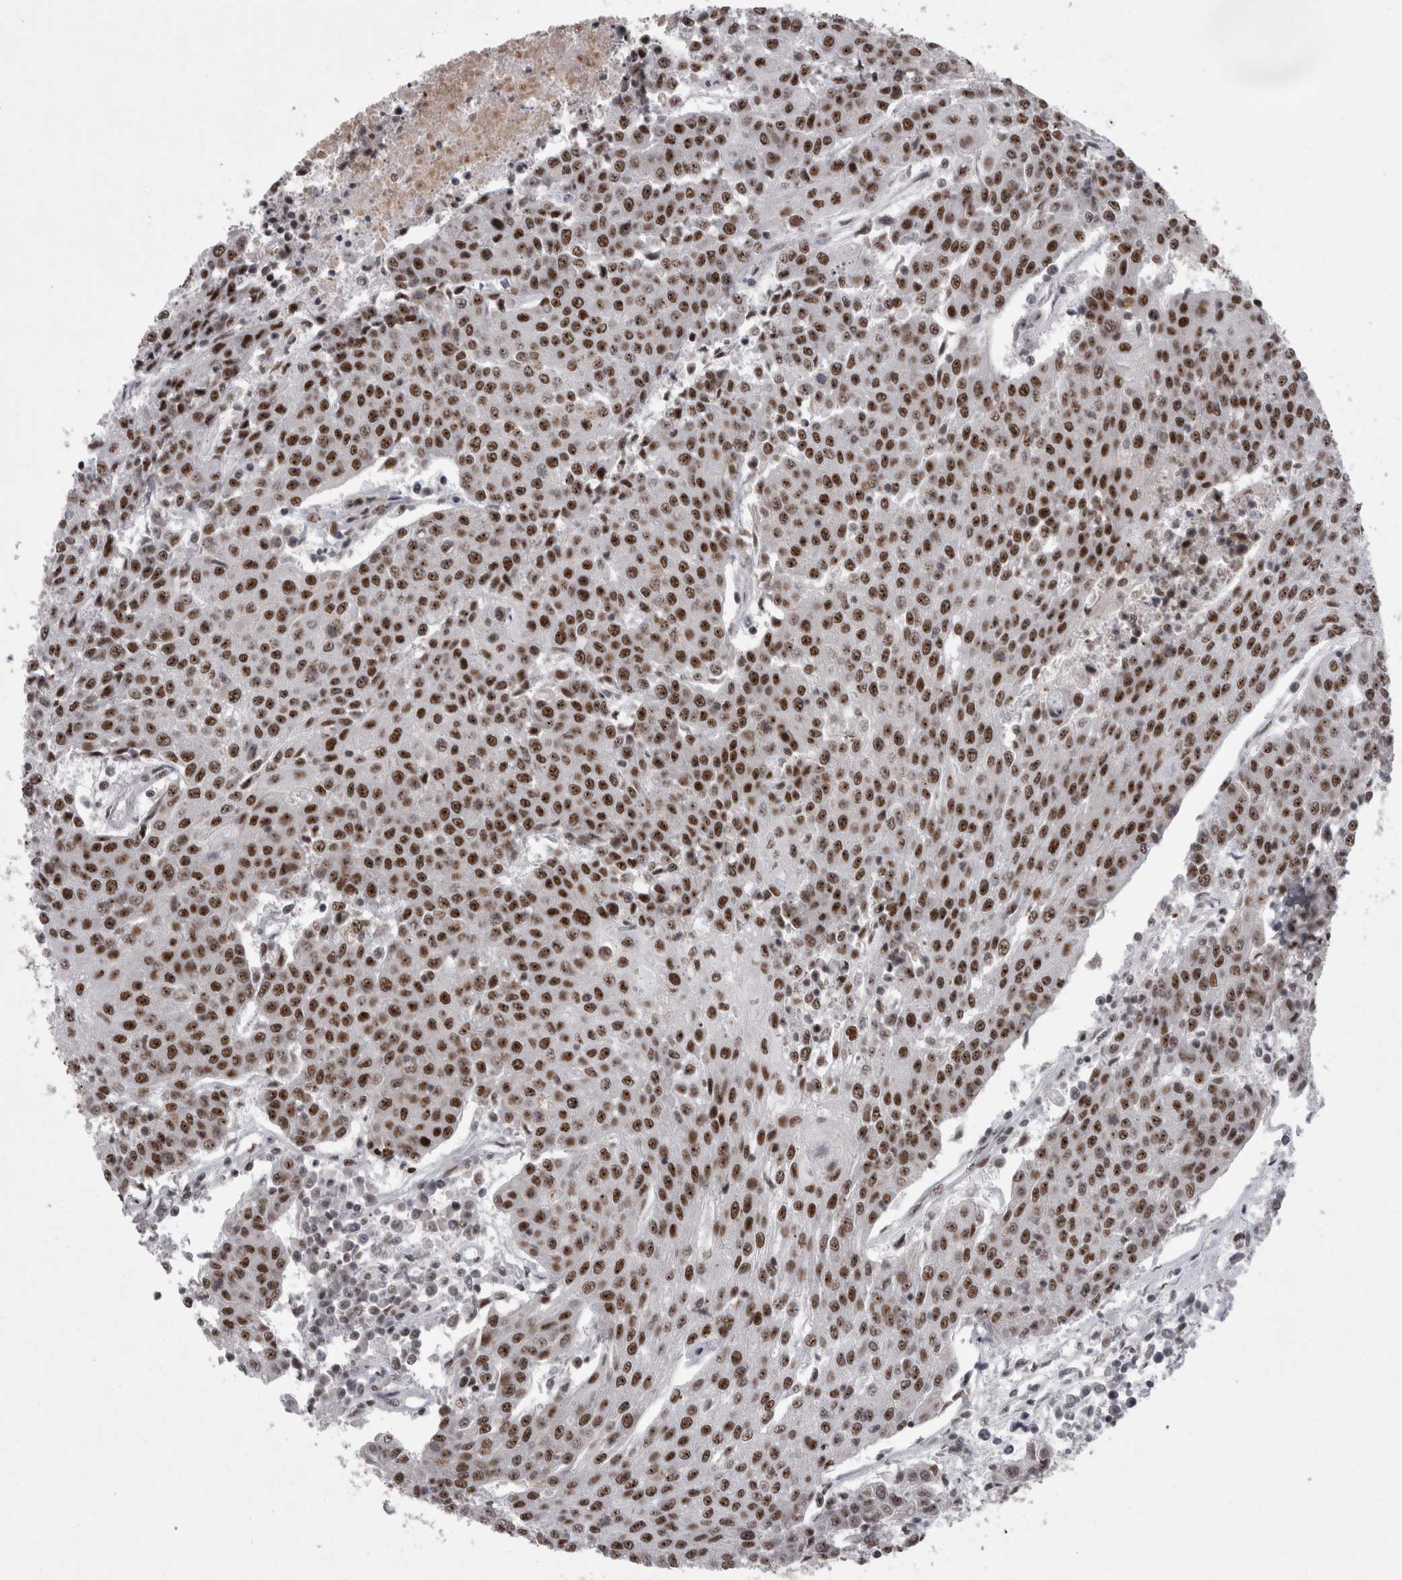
{"staining": {"intensity": "strong", "quantity": ">75%", "location": "nuclear"}, "tissue": "urothelial cancer", "cell_type": "Tumor cells", "image_type": "cancer", "snomed": [{"axis": "morphology", "description": "Urothelial carcinoma, High grade"}, {"axis": "topography", "description": "Urinary bladder"}], "caption": "Tumor cells show strong nuclear positivity in approximately >75% of cells in urothelial cancer.", "gene": "SNRNP40", "patient": {"sex": "female", "age": 85}}